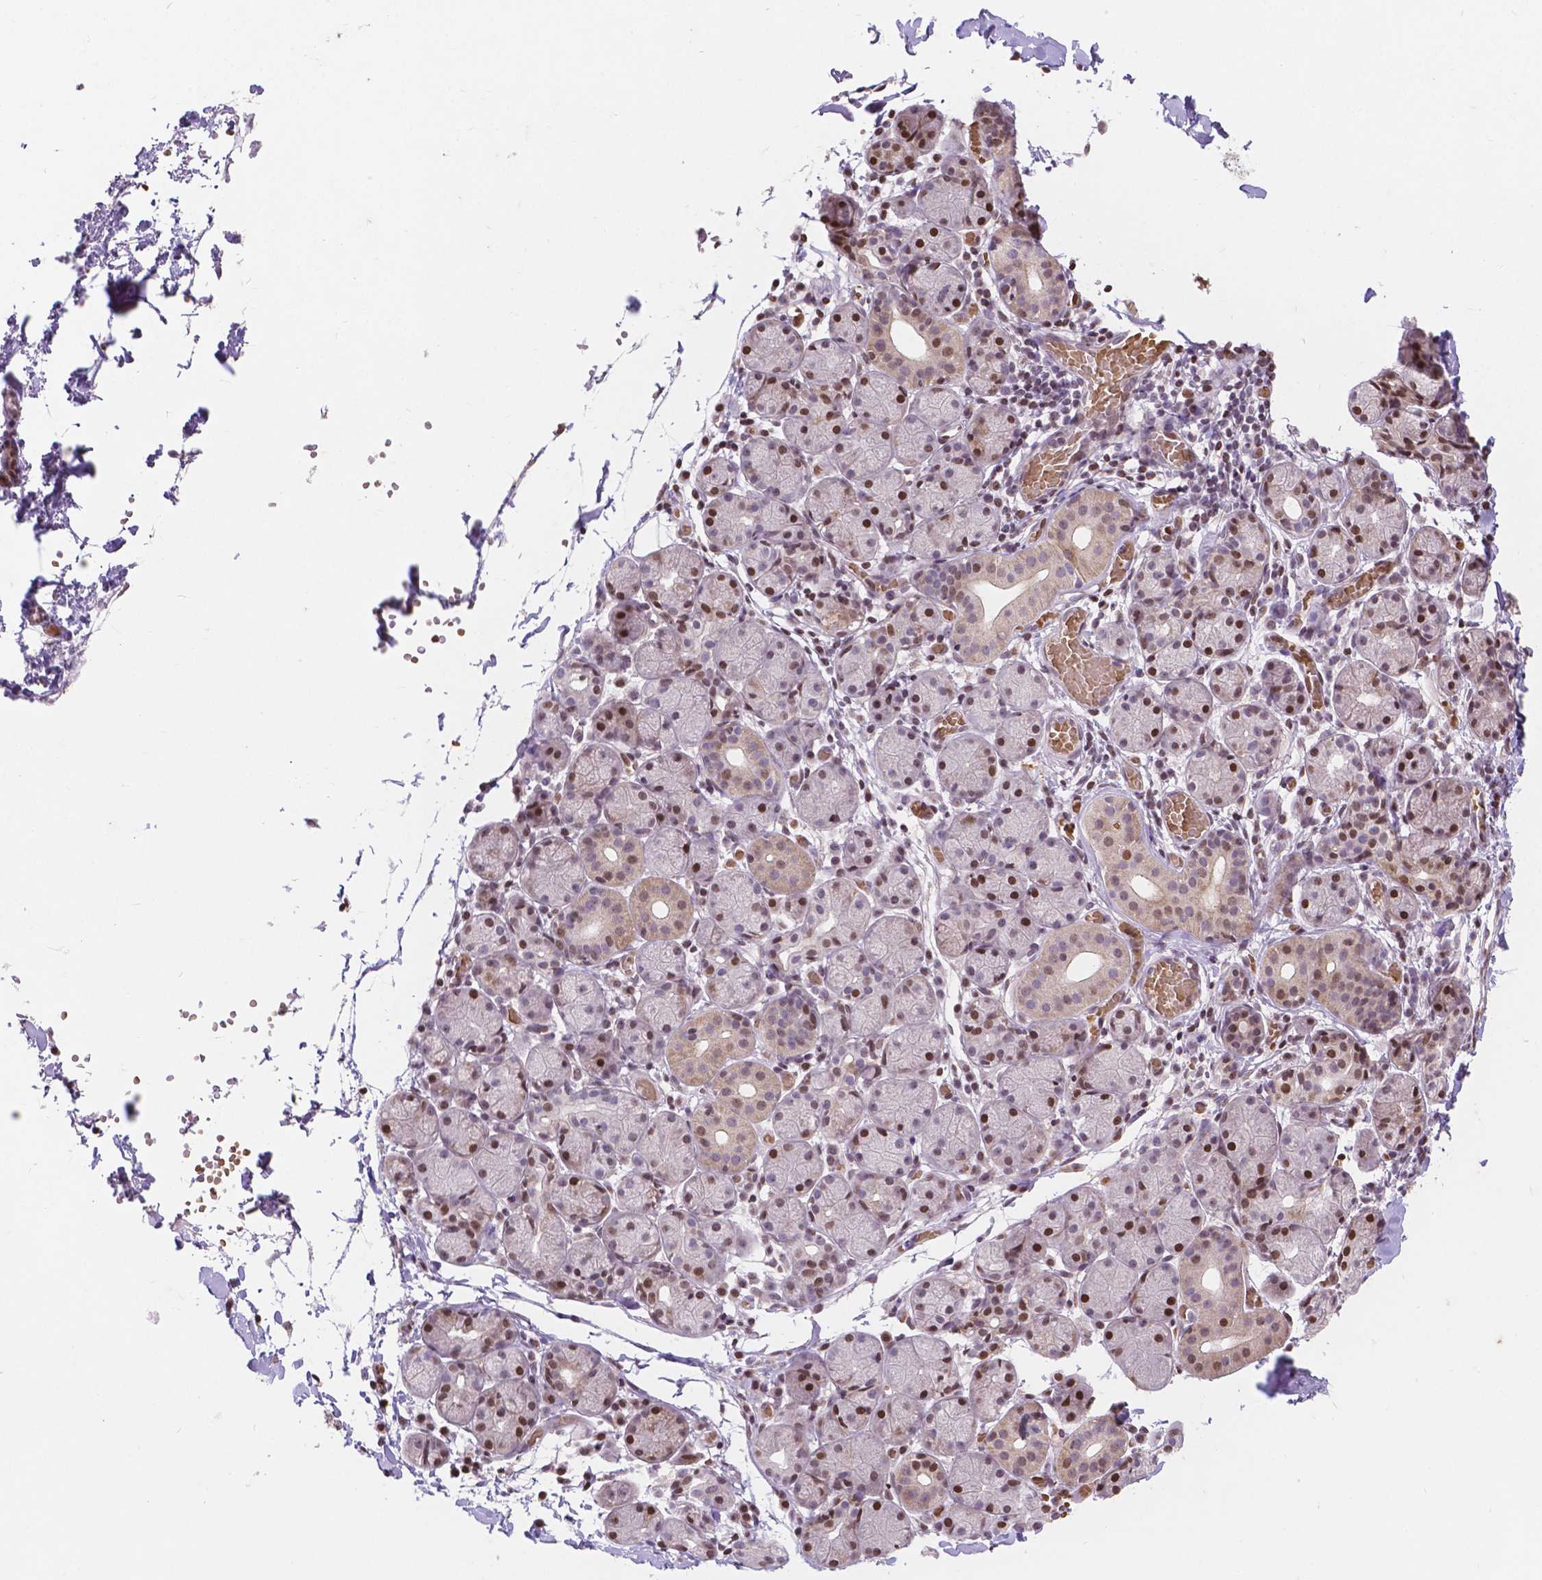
{"staining": {"intensity": "moderate", "quantity": "25%-75%", "location": "cytoplasmic/membranous,nuclear"}, "tissue": "salivary gland", "cell_type": "Glandular cells", "image_type": "normal", "snomed": [{"axis": "morphology", "description": "Normal tissue, NOS"}, {"axis": "topography", "description": "Salivary gland"}], "caption": "An image of salivary gland stained for a protein reveals moderate cytoplasmic/membranous,nuclear brown staining in glandular cells. (DAB IHC, brown staining for protein, blue staining for nuclei).", "gene": "PTPN18", "patient": {"sex": "female", "age": 24}}